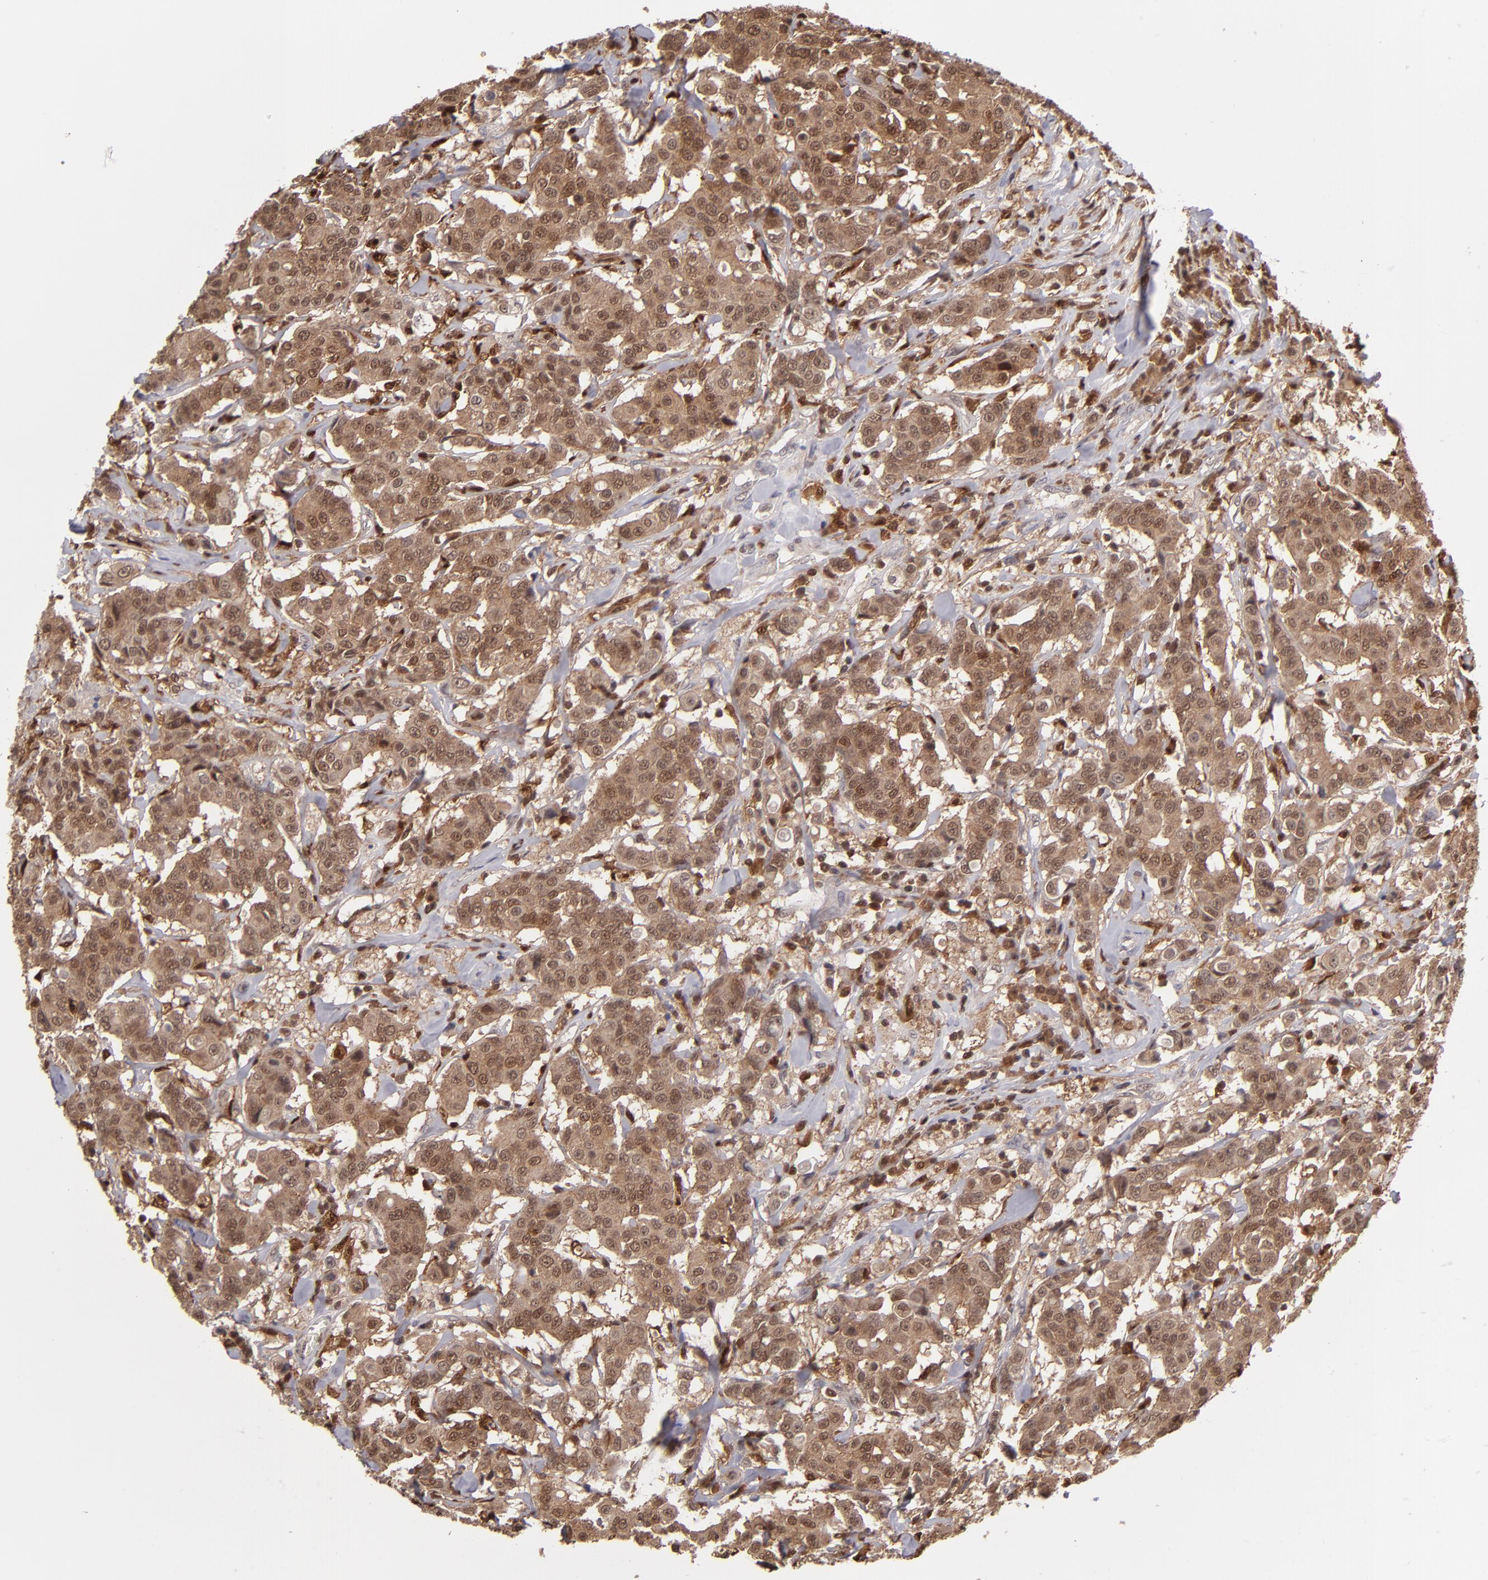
{"staining": {"intensity": "moderate", "quantity": ">75%", "location": "cytoplasmic/membranous,nuclear"}, "tissue": "breast cancer", "cell_type": "Tumor cells", "image_type": "cancer", "snomed": [{"axis": "morphology", "description": "Duct carcinoma"}, {"axis": "topography", "description": "Breast"}], "caption": "This is an image of IHC staining of breast infiltrating ductal carcinoma, which shows moderate expression in the cytoplasmic/membranous and nuclear of tumor cells.", "gene": "GRB2", "patient": {"sex": "female", "age": 27}}